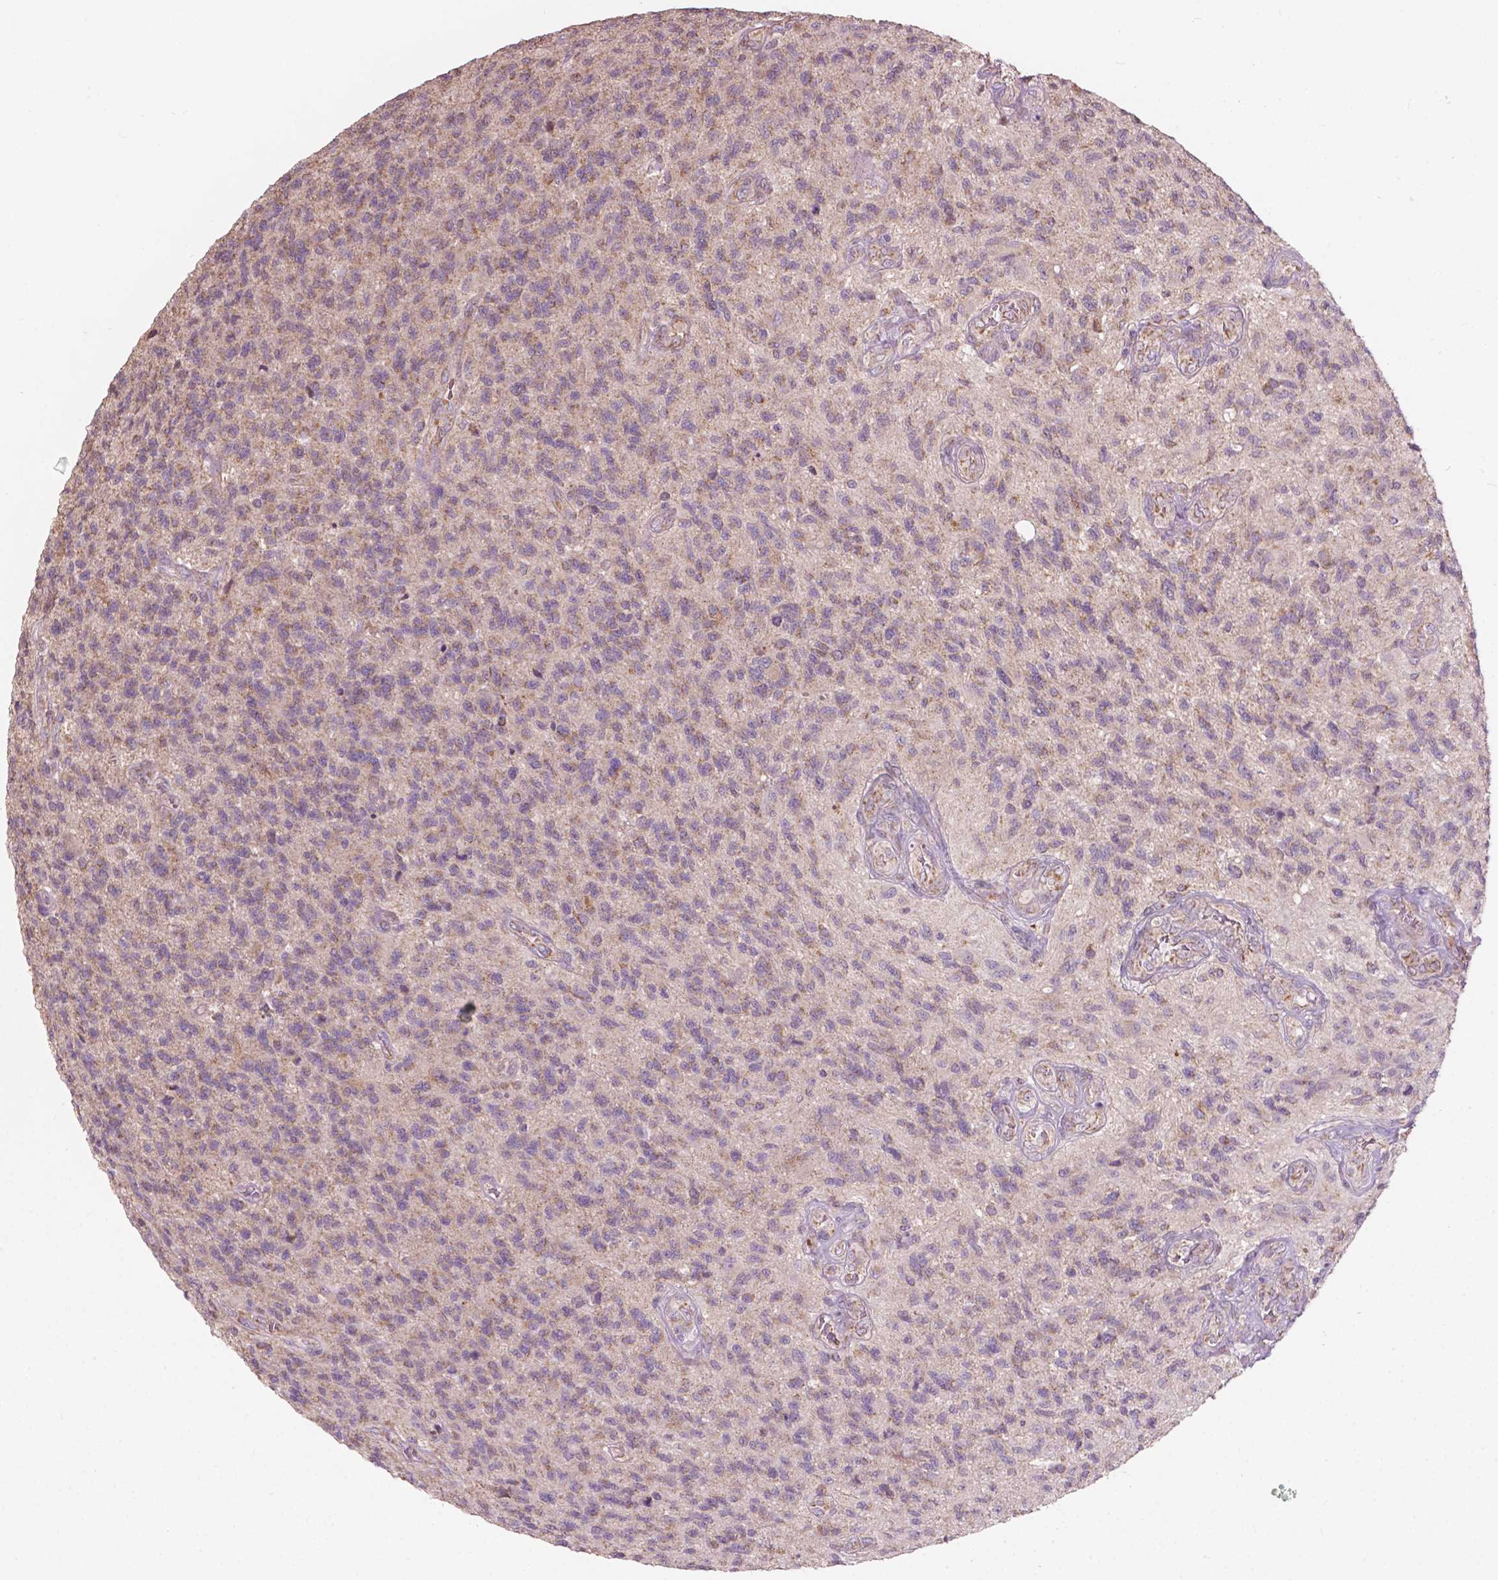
{"staining": {"intensity": "weak", "quantity": "25%-75%", "location": "cytoplasmic/membranous"}, "tissue": "glioma", "cell_type": "Tumor cells", "image_type": "cancer", "snomed": [{"axis": "morphology", "description": "Glioma, malignant, High grade"}, {"axis": "topography", "description": "Brain"}], "caption": "A histopathology image showing weak cytoplasmic/membranous staining in about 25%-75% of tumor cells in malignant glioma (high-grade), as visualized by brown immunohistochemical staining.", "gene": "NDUFA10", "patient": {"sex": "male", "age": 56}}